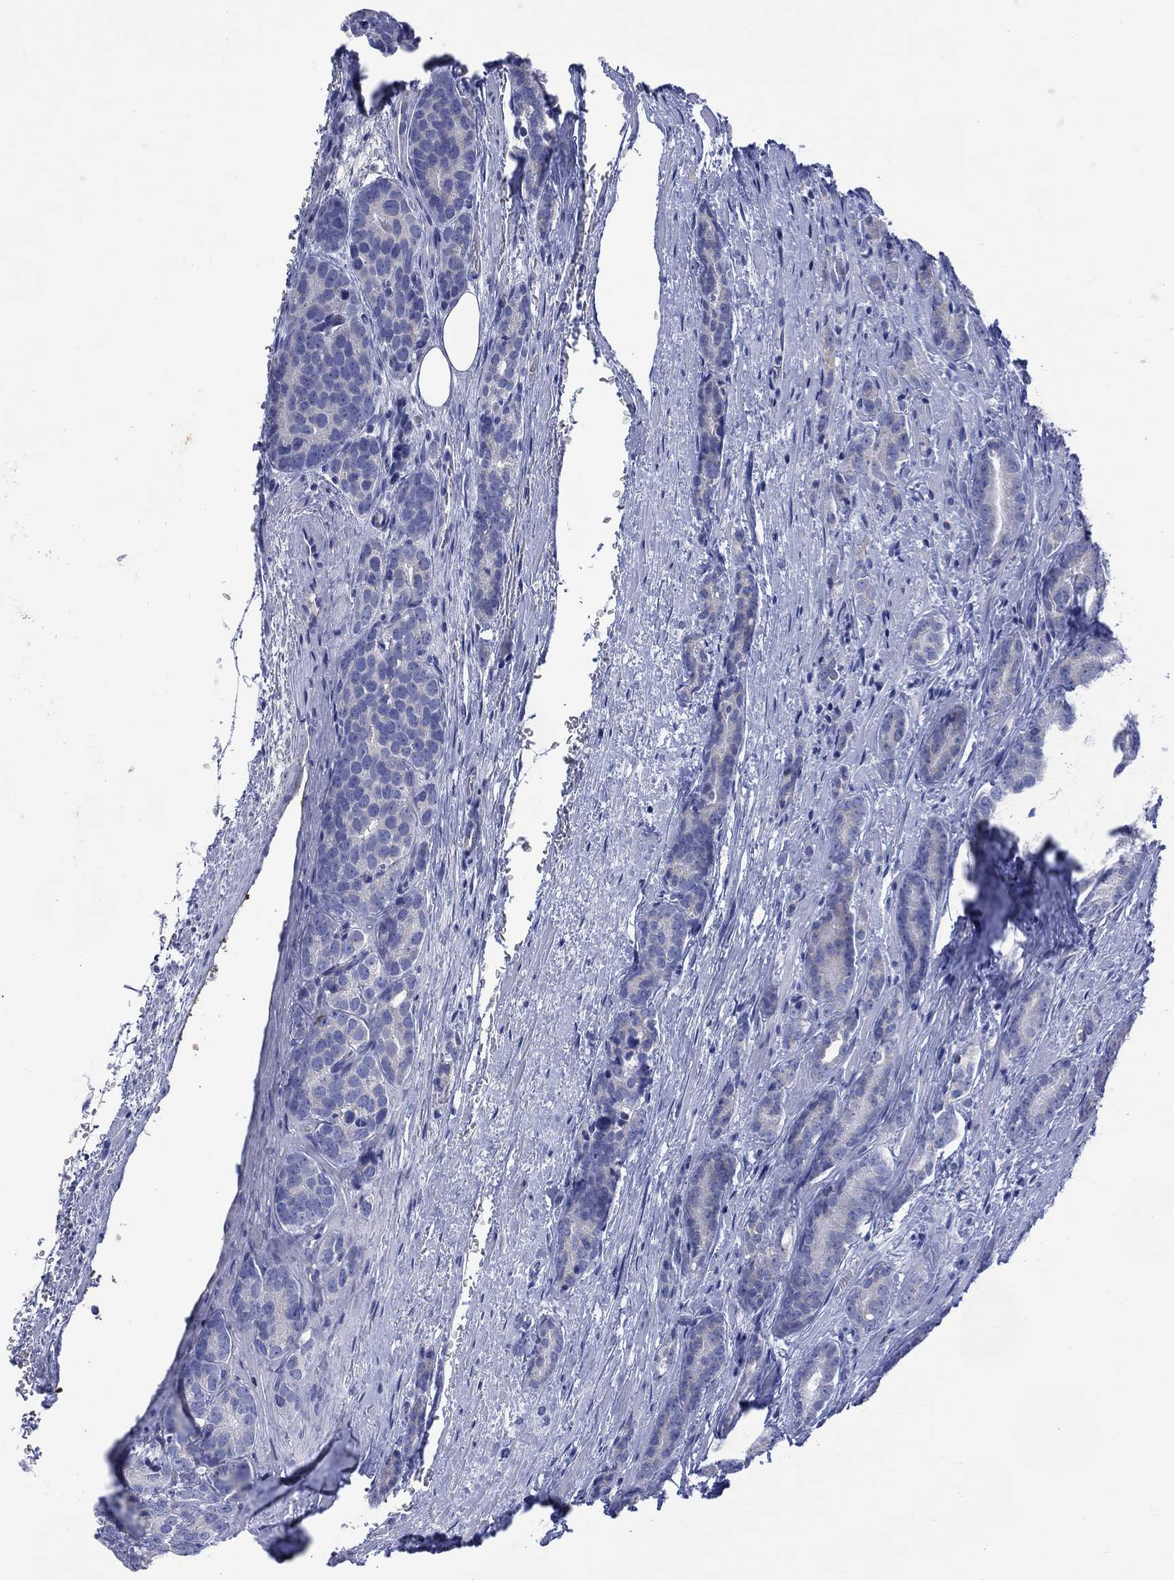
{"staining": {"intensity": "negative", "quantity": "none", "location": "none"}, "tissue": "prostate cancer", "cell_type": "Tumor cells", "image_type": "cancer", "snomed": [{"axis": "morphology", "description": "Adenocarcinoma, NOS"}, {"axis": "topography", "description": "Prostate"}], "caption": "A histopathology image of prostate adenocarcinoma stained for a protein displays no brown staining in tumor cells. Brightfield microscopy of immunohistochemistry stained with DAB (3,3'-diaminobenzidine) (brown) and hematoxylin (blue), captured at high magnification.", "gene": "DPP4", "patient": {"sex": "male", "age": 71}}